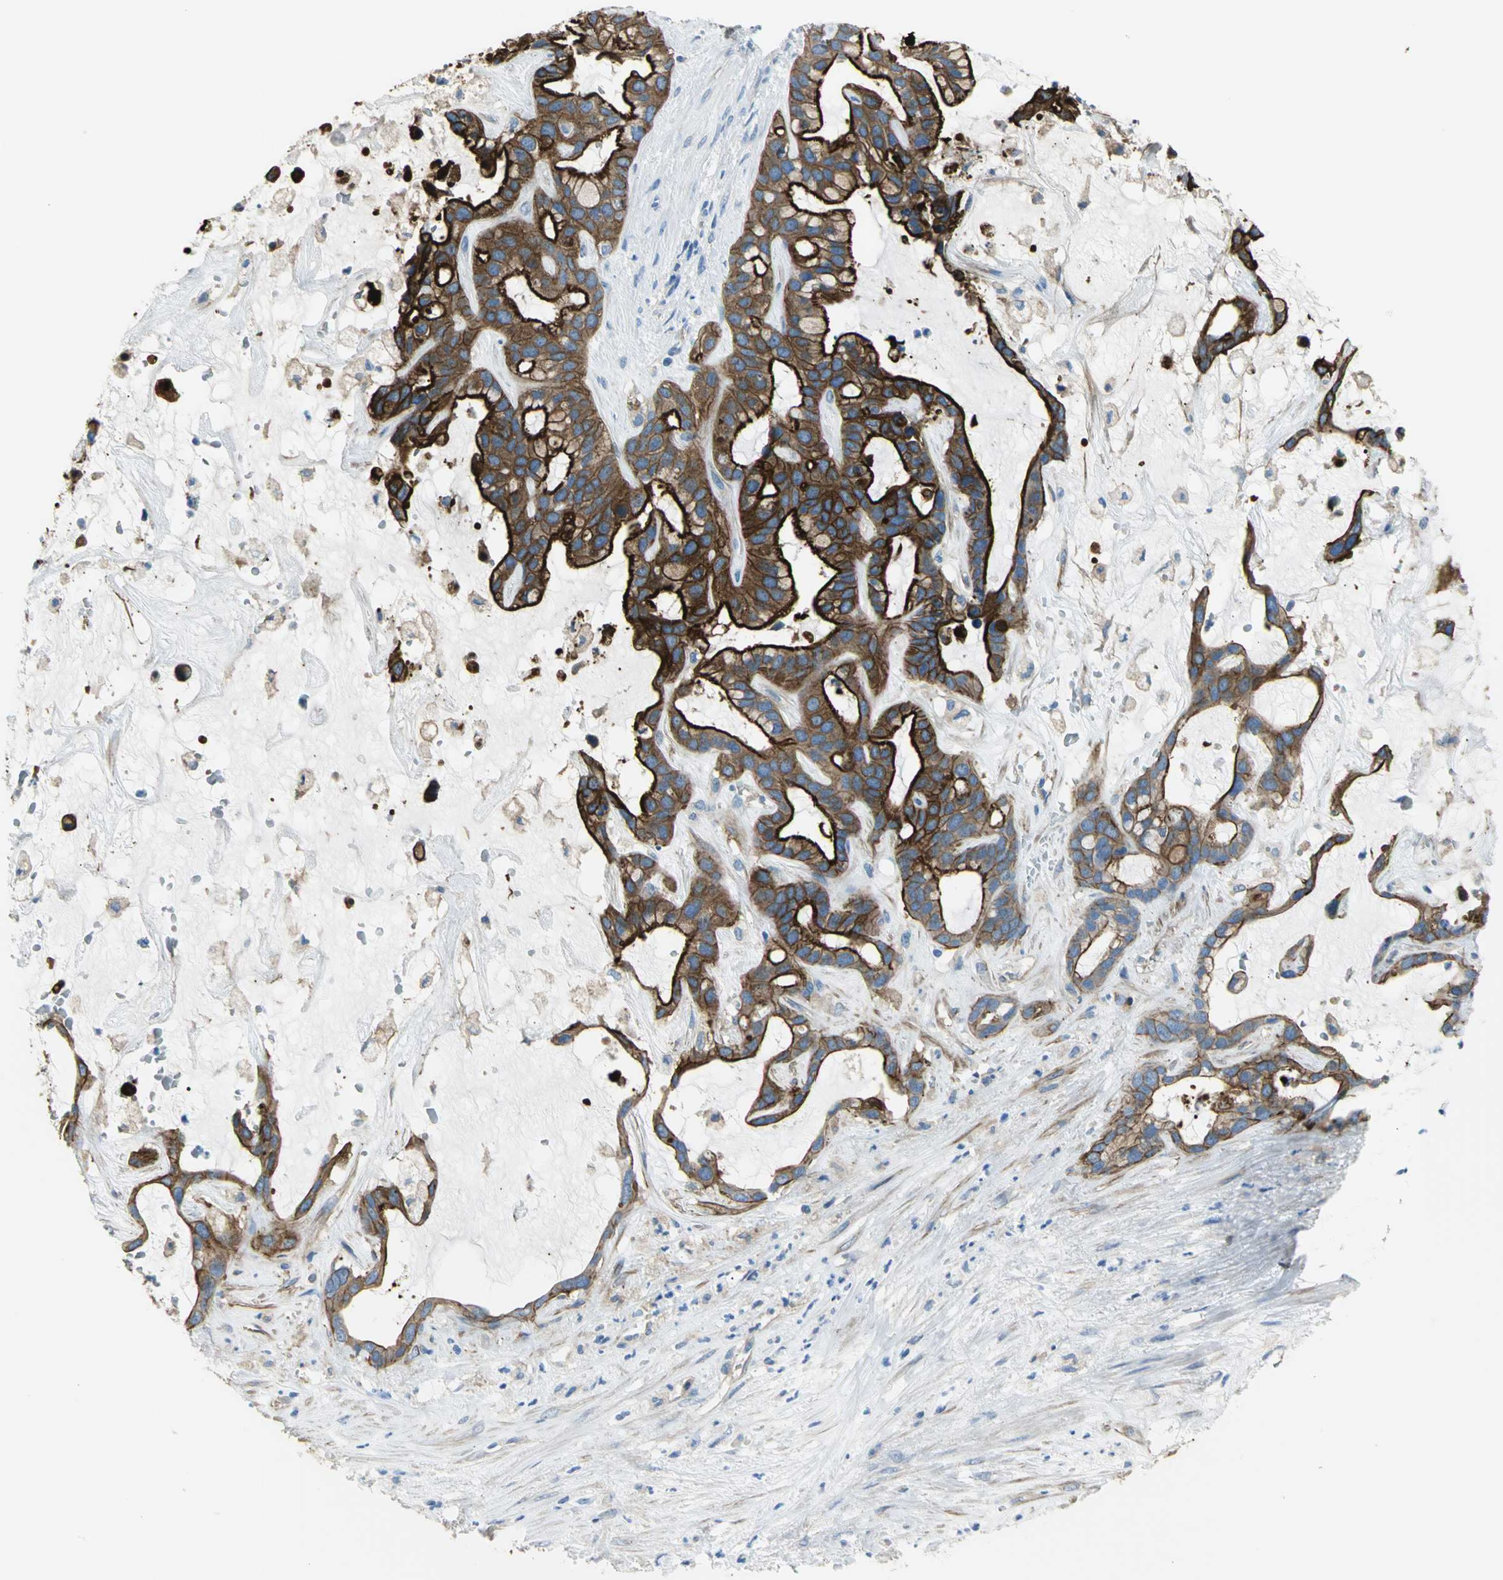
{"staining": {"intensity": "strong", "quantity": ">75%", "location": "cytoplasmic/membranous"}, "tissue": "liver cancer", "cell_type": "Tumor cells", "image_type": "cancer", "snomed": [{"axis": "morphology", "description": "Cholangiocarcinoma"}, {"axis": "topography", "description": "Liver"}], "caption": "A photomicrograph showing strong cytoplasmic/membranous positivity in about >75% of tumor cells in cholangiocarcinoma (liver), as visualized by brown immunohistochemical staining.", "gene": "FLNB", "patient": {"sex": "female", "age": 65}}